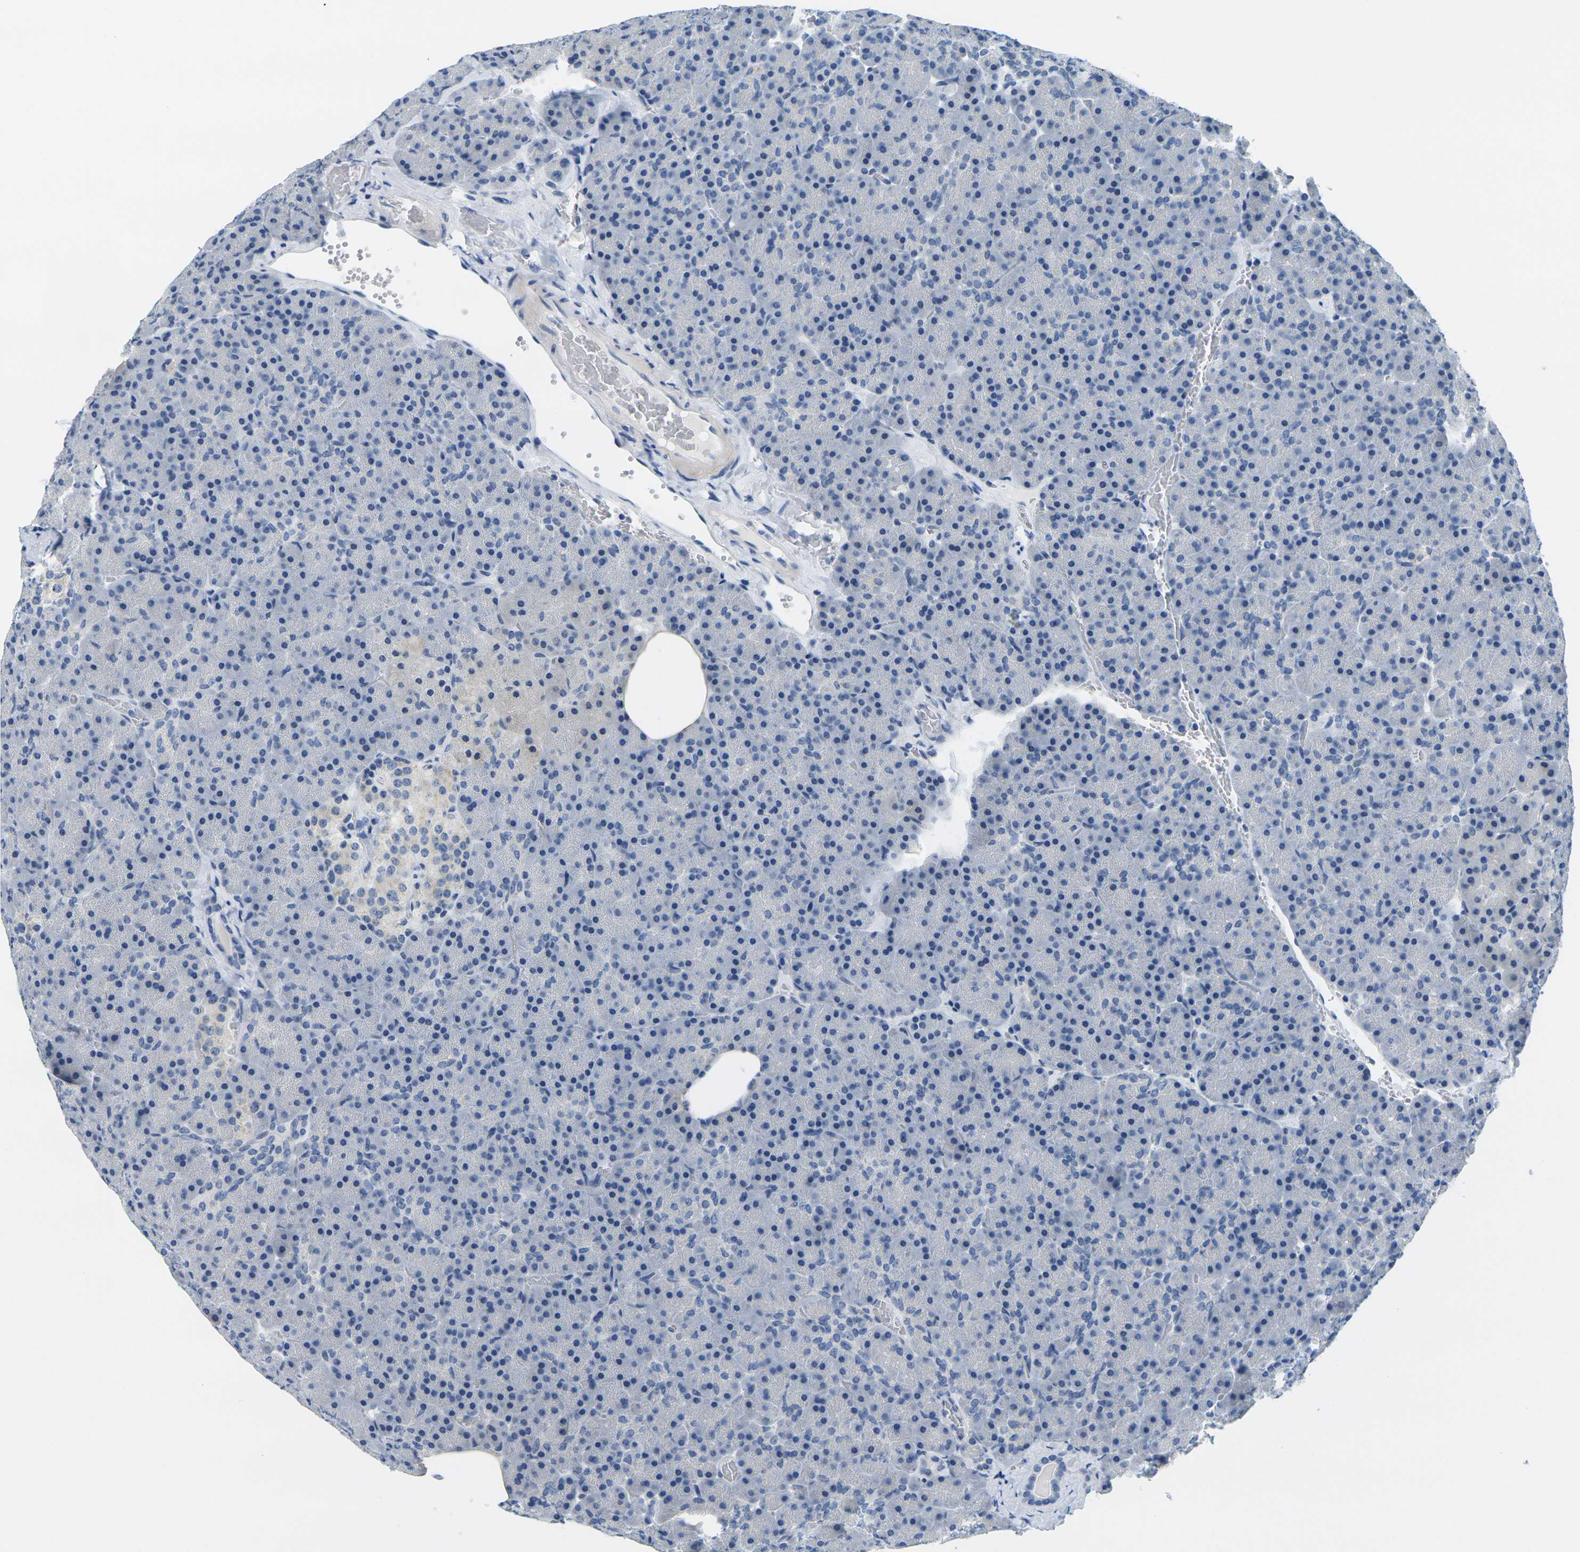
{"staining": {"intensity": "negative", "quantity": "none", "location": "none"}, "tissue": "pancreas", "cell_type": "Exocrine glandular cells", "image_type": "normal", "snomed": [{"axis": "morphology", "description": "Normal tissue, NOS"}, {"axis": "topography", "description": "Pancreas"}], "caption": "Immunohistochemistry (IHC) of normal human pancreas demonstrates no positivity in exocrine glandular cells. (DAB IHC, high magnification).", "gene": "GPR15", "patient": {"sex": "female", "age": 35}}